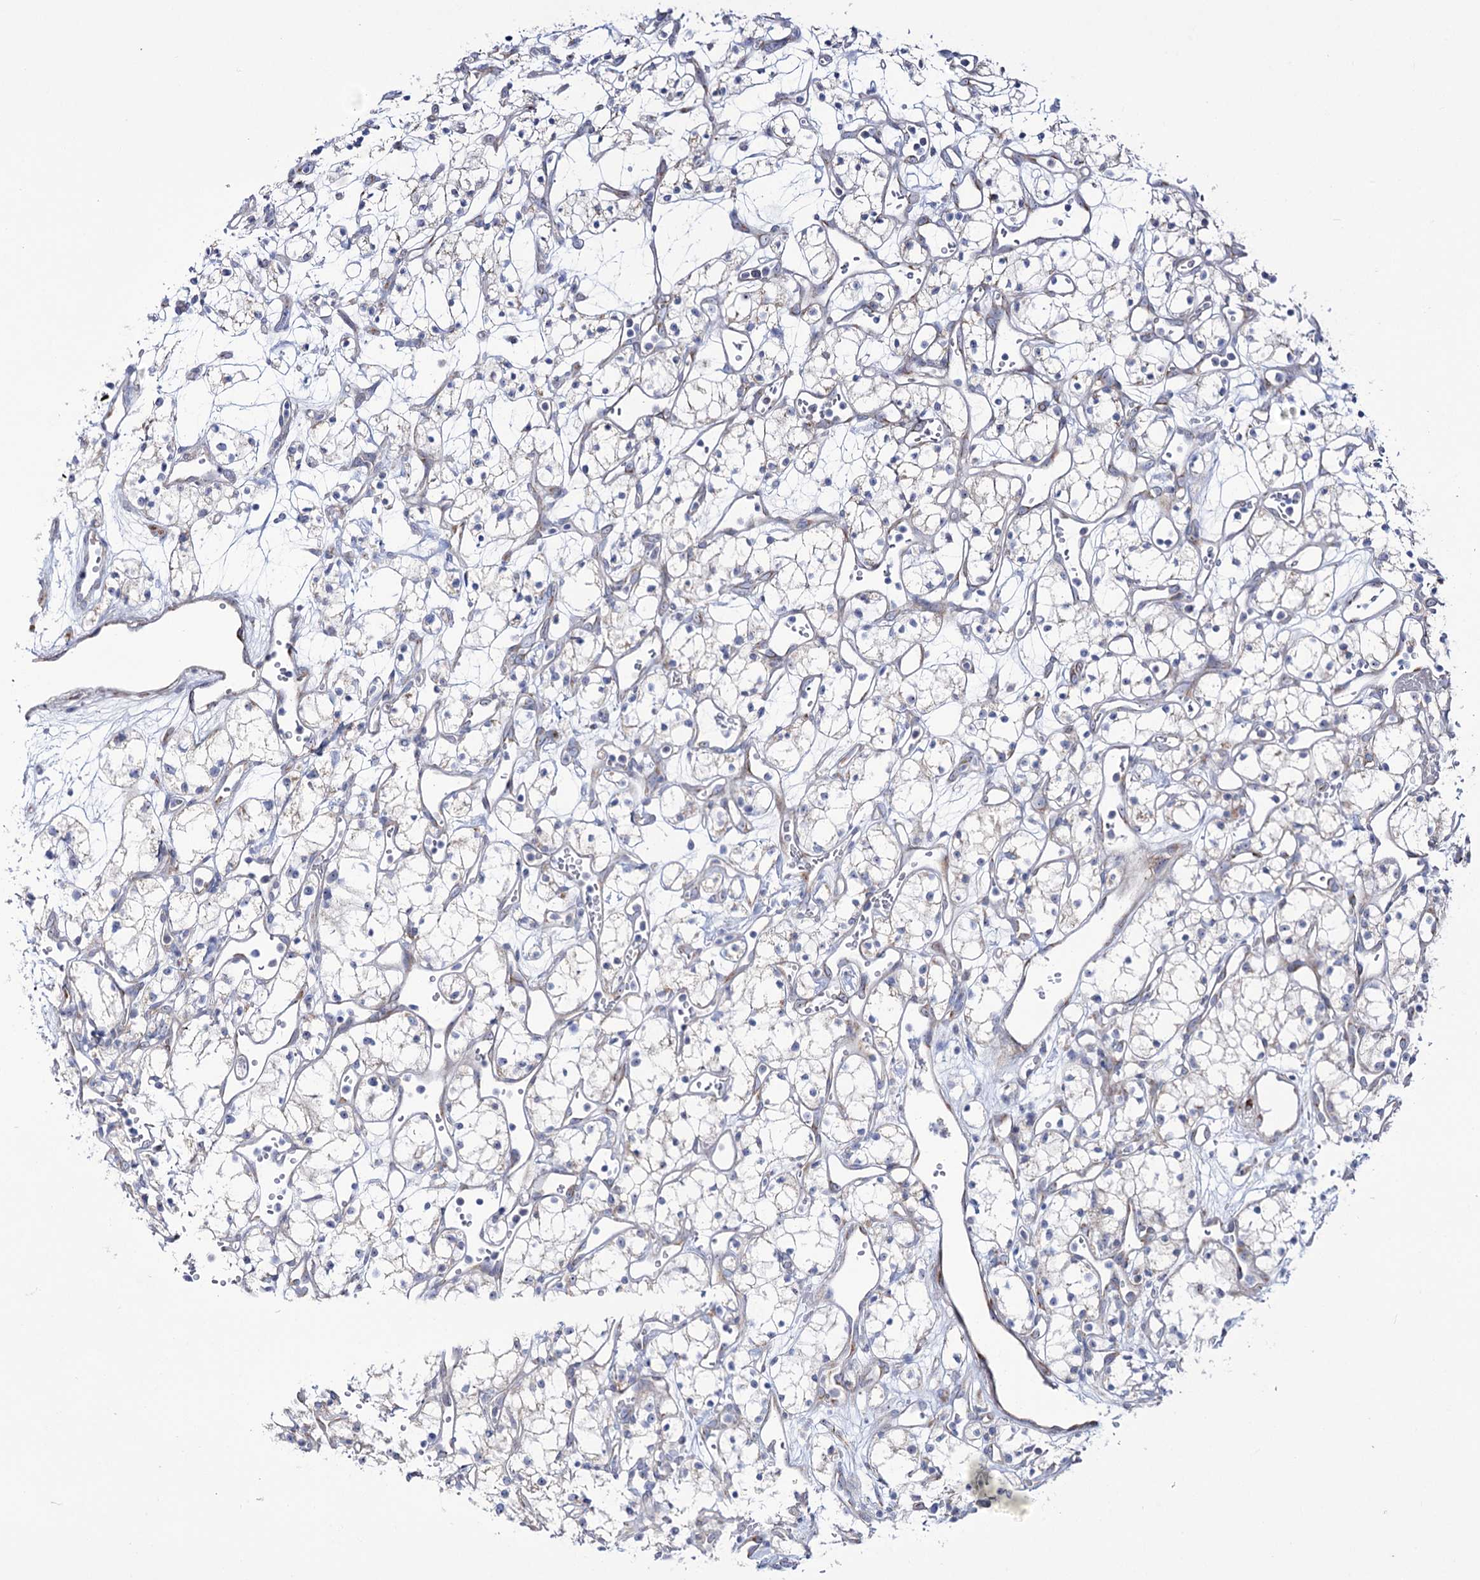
{"staining": {"intensity": "negative", "quantity": "none", "location": "none"}, "tissue": "renal cancer", "cell_type": "Tumor cells", "image_type": "cancer", "snomed": [{"axis": "morphology", "description": "Adenocarcinoma, NOS"}, {"axis": "topography", "description": "Kidney"}], "caption": "Immunohistochemical staining of human renal cancer (adenocarcinoma) demonstrates no significant expression in tumor cells. (DAB (3,3'-diaminobenzidine) immunohistochemistry, high magnification).", "gene": "METTL5", "patient": {"sex": "male", "age": 59}}